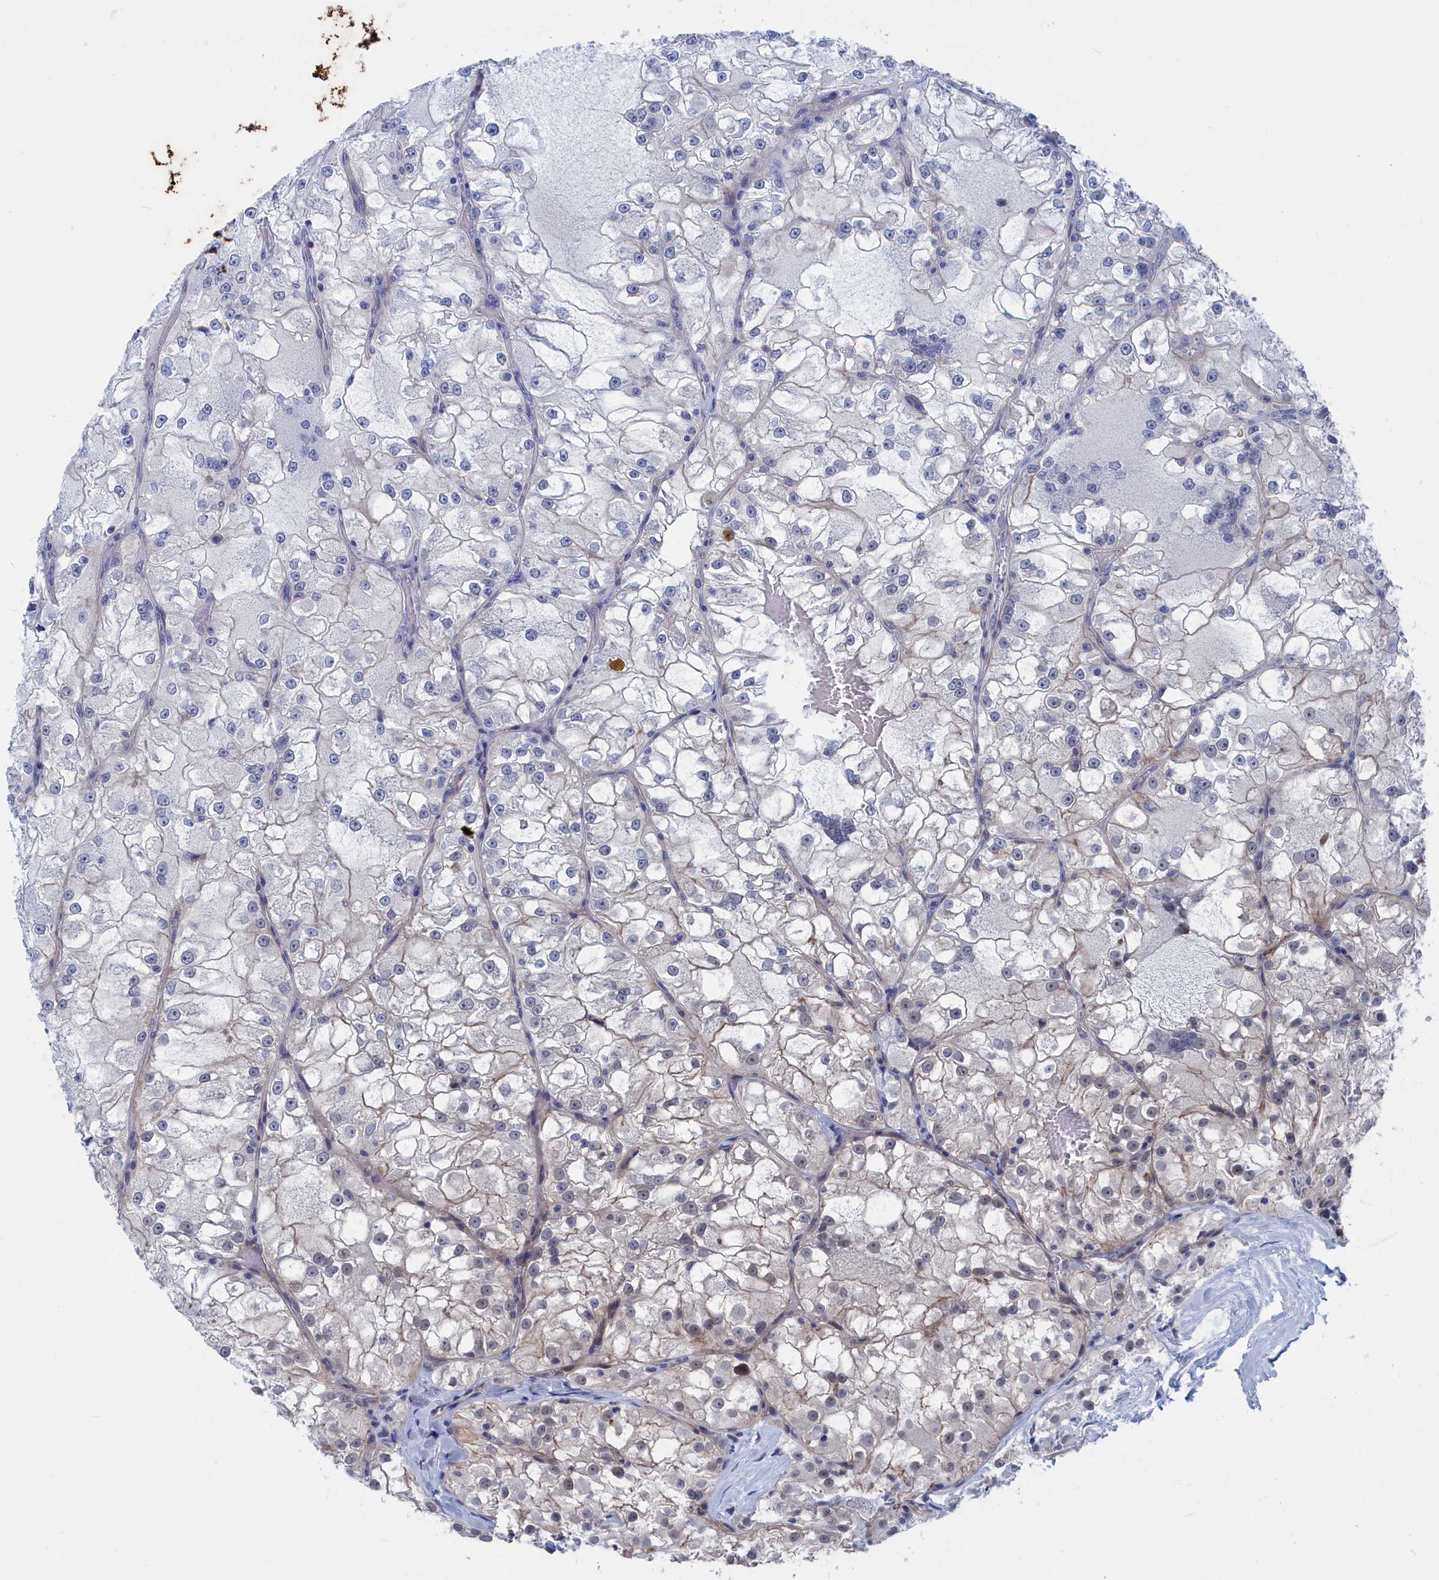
{"staining": {"intensity": "negative", "quantity": "none", "location": "none"}, "tissue": "renal cancer", "cell_type": "Tumor cells", "image_type": "cancer", "snomed": [{"axis": "morphology", "description": "Adenocarcinoma, NOS"}, {"axis": "topography", "description": "Kidney"}], "caption": "High magnification brightfield microscopy of renal cancer (adenocarcinoma) stained with DAB (brown) and counterstained with hematoxylin (blue): tumor cells show no significant staining. The staining is performed using DAB brown chromogen with nuclei counter-stained in using hematoxylin.", "gene": "MARCHF3", "patient": {"sex": "female", "age": 72}}